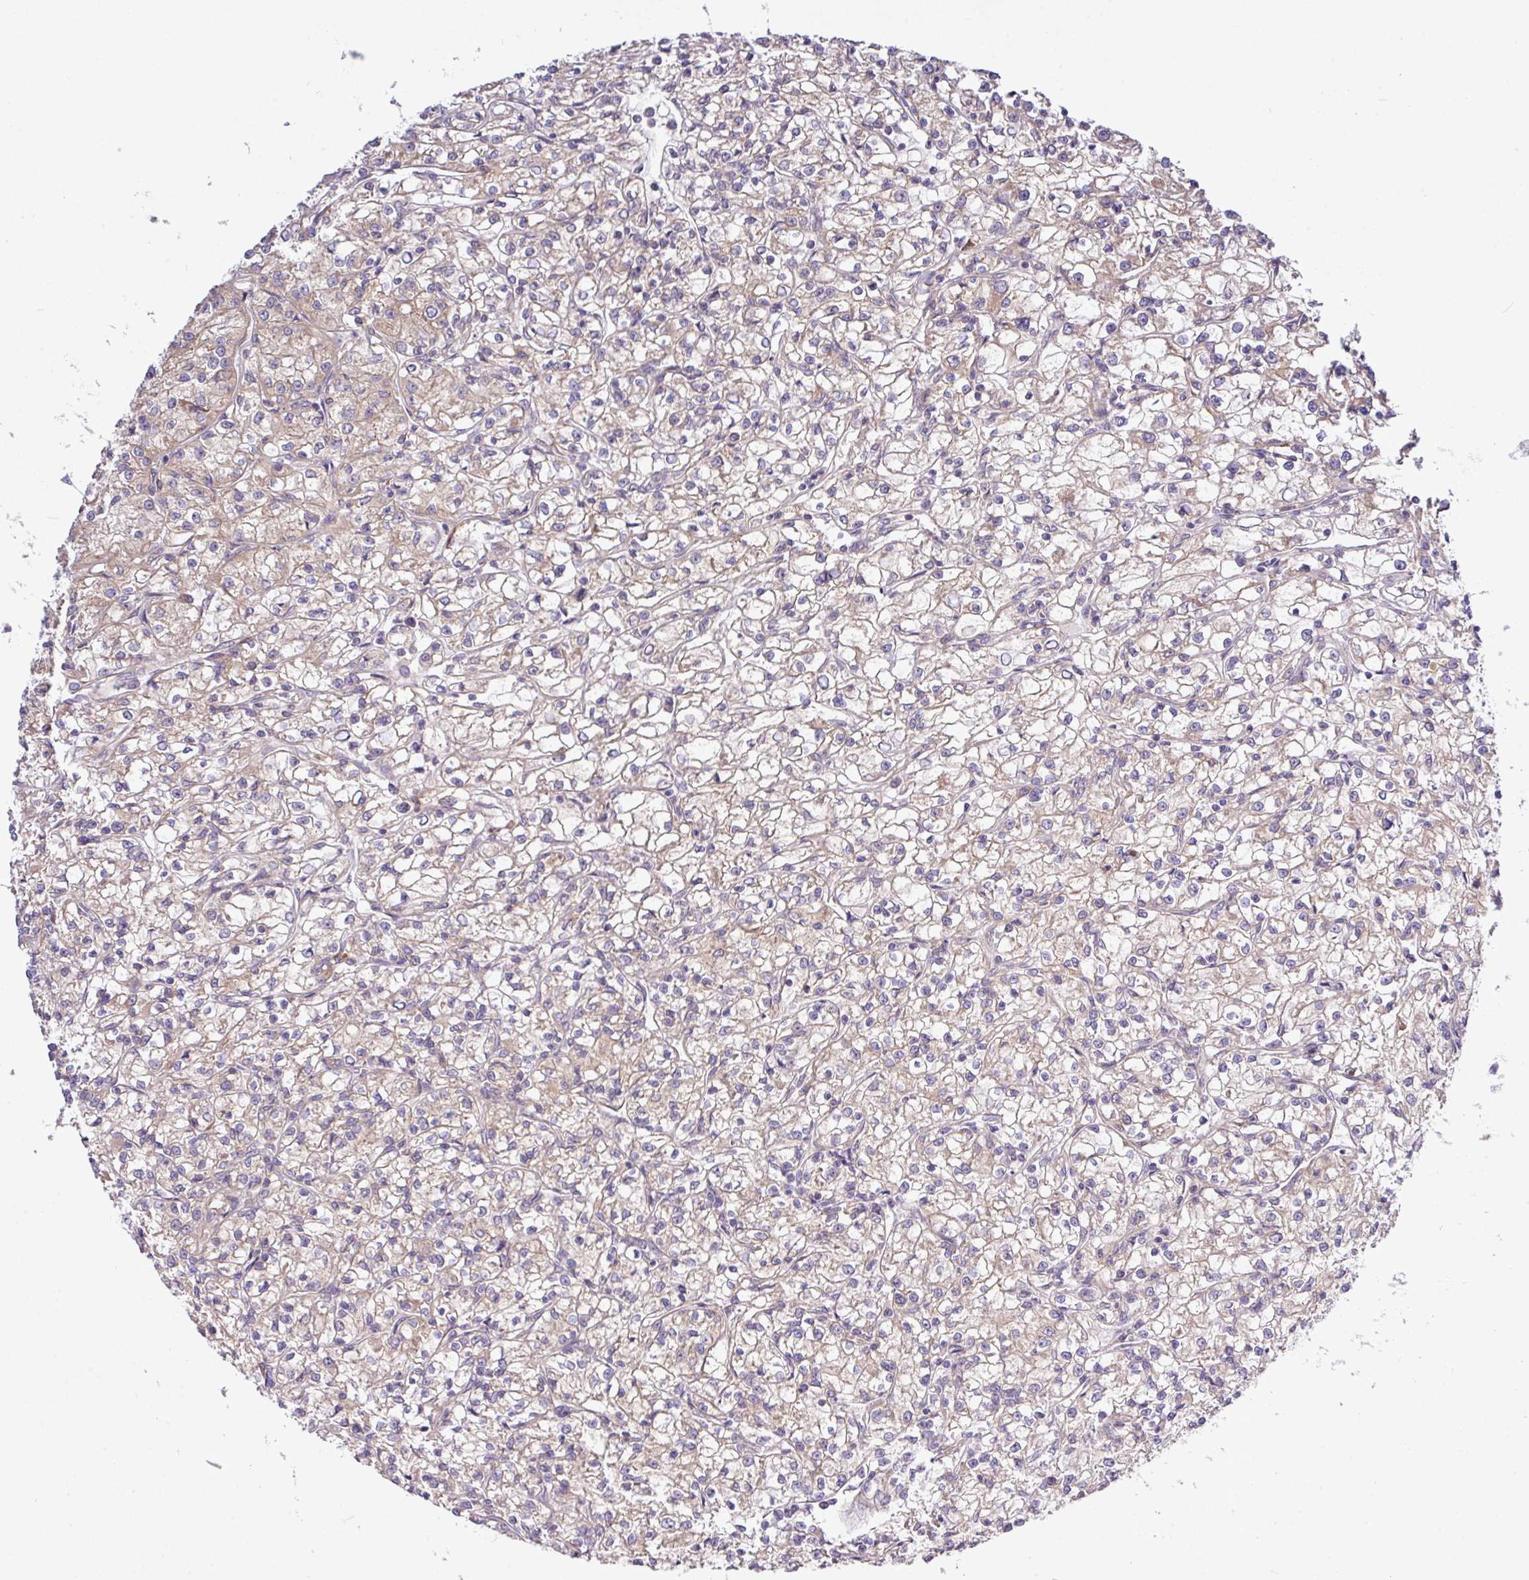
{"staining": {"intensity": "weak", "quantity": "<25%", "location": "cytoplasmic/membranous"}, "tissue": "renal cancer", "cell_type": "Tumor cells", "image_type": "cancer", "snomed": [{"axis": "morphology", "description": "Adenocarcinoma, NOS"}, {"axis": "topography", "description": "Kidney"}], "caption": "The immunohistochemistry (IHC) micrograph has no significant staining in tumor cells of renal adenocarcinoma tissue.", "gene": "TM2D2", "patient": {"sex": "female", "age": 59}}